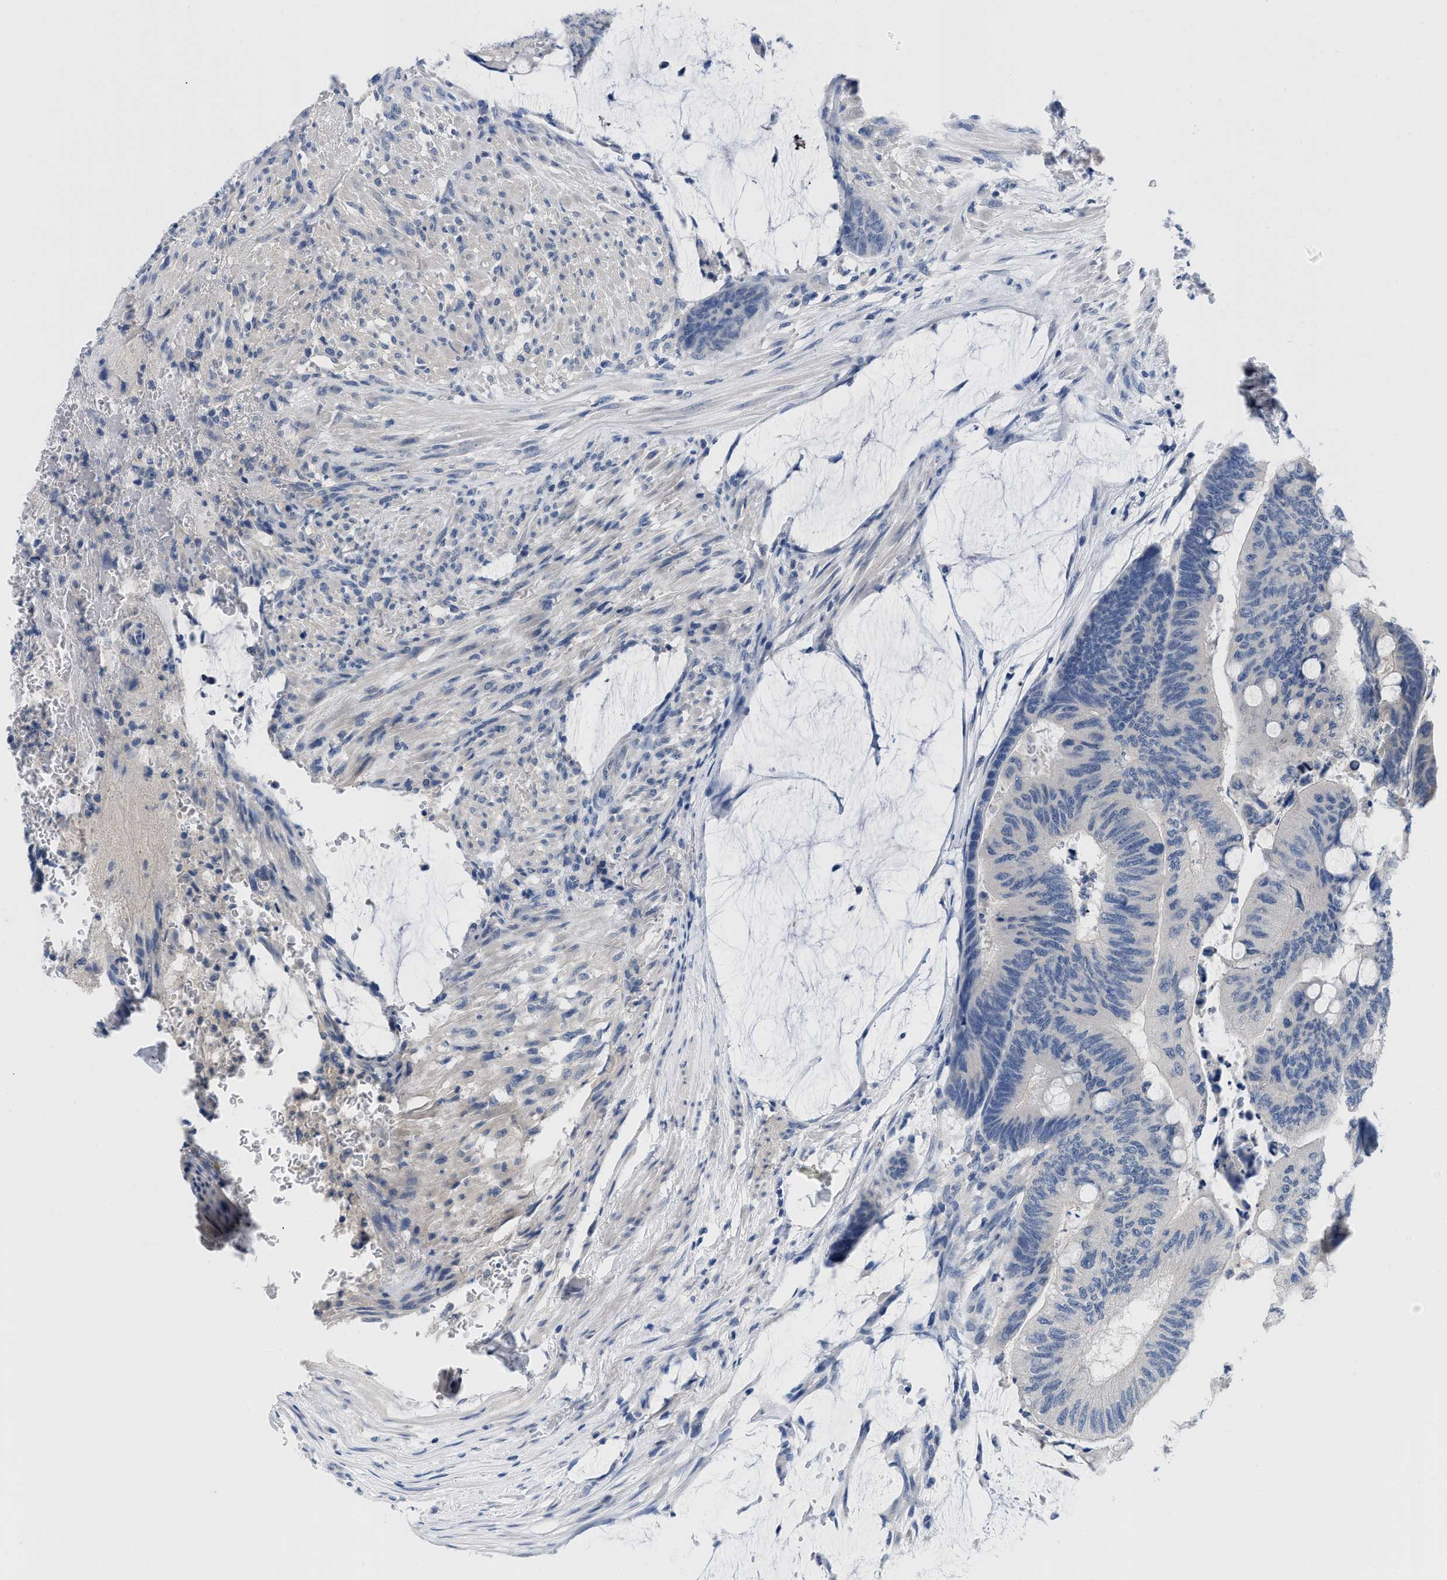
{"staining": {"intensity": "negative", "quantity": "none", "location": "none"}, "tissue": "colorectal cancer", "cell_type": "Tumor cells", "image_type": "cancer", "snomed": [{"axis": "morphology", "description": "Normal tissue, NOS"}, {"axis": "morphology", "description": "Adenocarcinoma, NOS"}, {"axis": "topography", "description": "Rectum"}], "caption": "An image of colorectal adenocarcinoma stained for a protein shows no brown staining in tumor cells.", "gene": "PYY", "patient": {"sex": "male", "age": 92}}